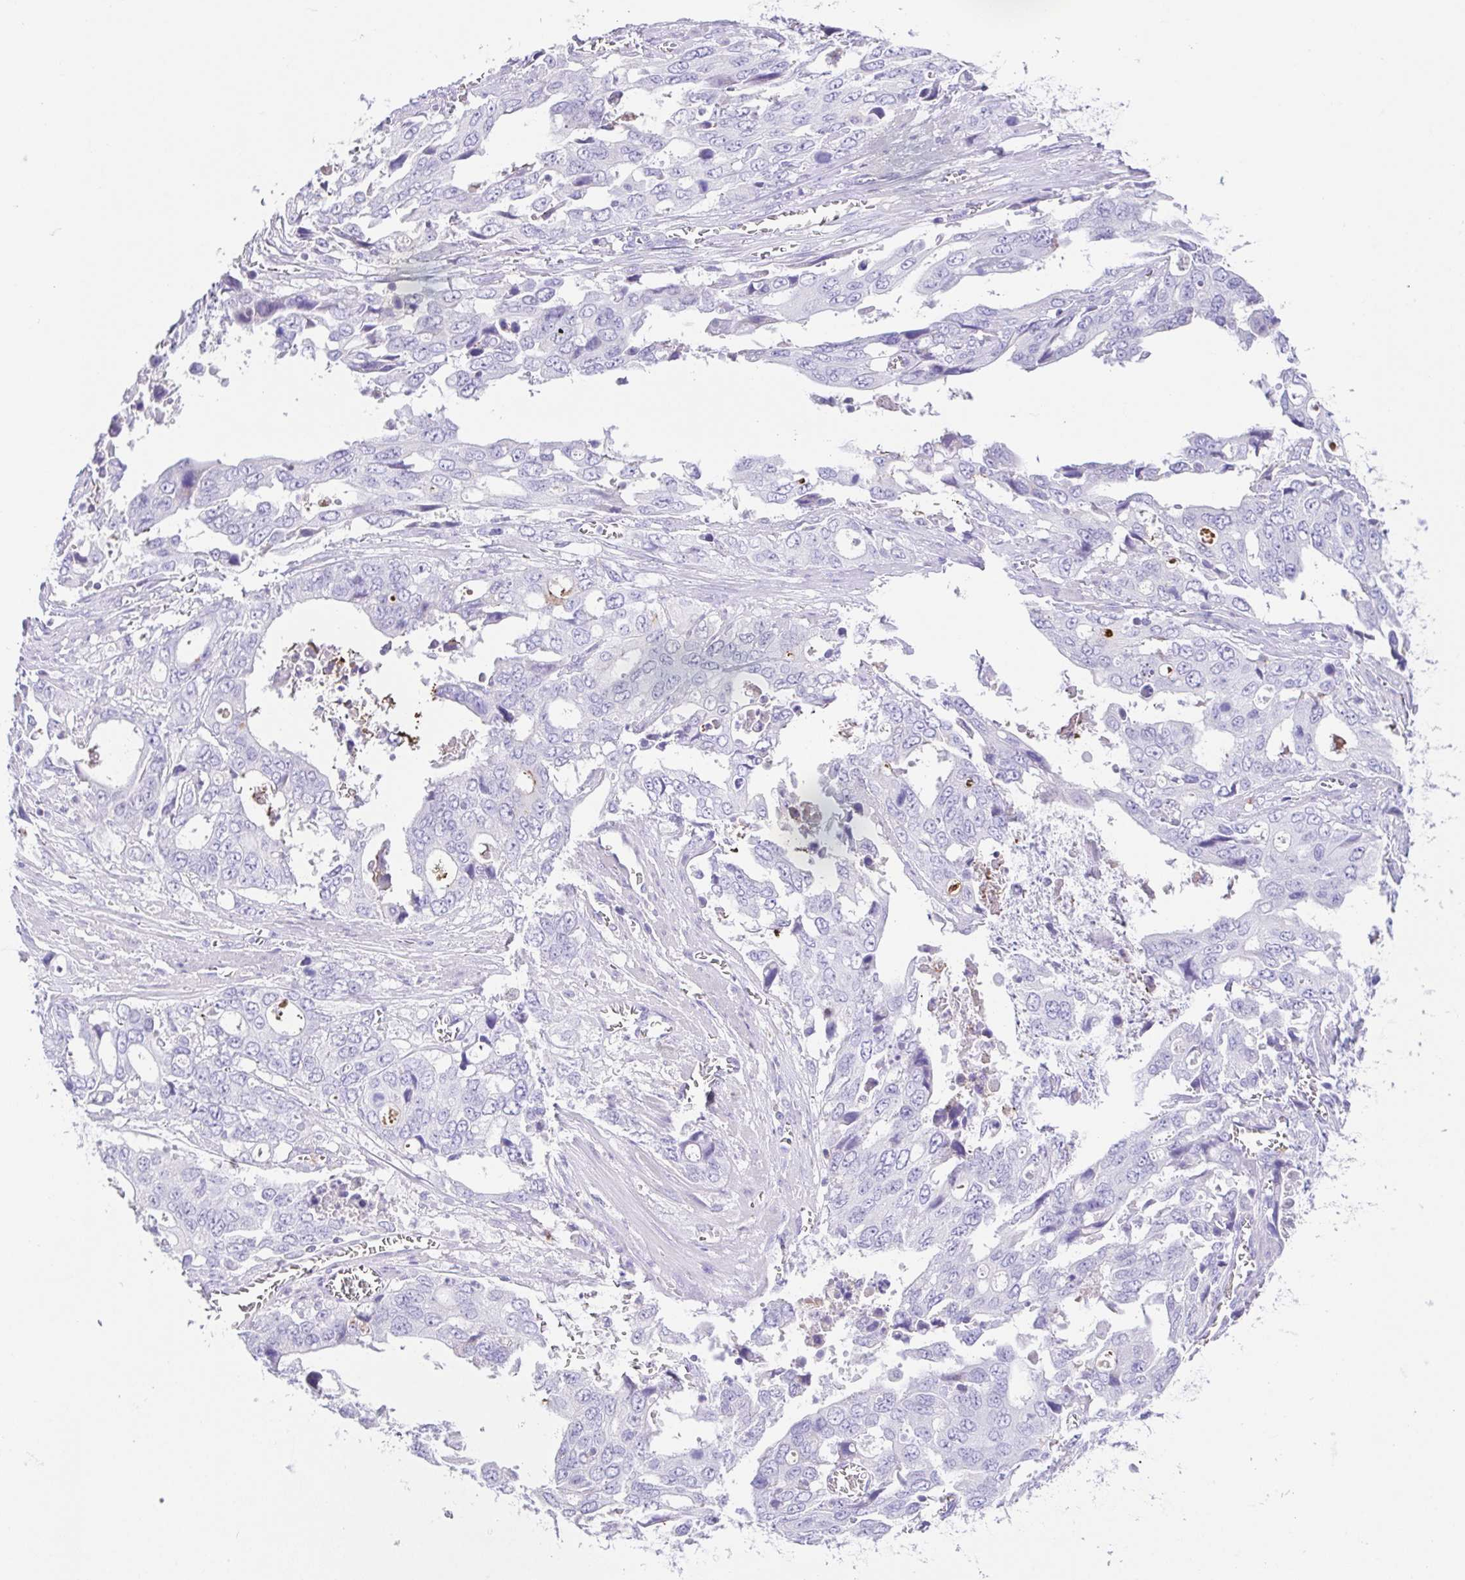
{"staining": {"intensity": "moderate", "quantity": "<25%", "location": "cytoplasmic/membranous"}, "tissue": "stomach cancer", "cell_type": "Tumor cells", "image_type": "cancer", "snomed": [{"axis": "morphology", "description": "Adenocarcinoma, NOS"}, {"axis": "topography", "description": "Stomach, upper"}], "caption": "Immunohistochemistry of human stomach adenocarcinoma demonstrates low levels of moderate cytoplasmic/membranous positivity in approximately <25% of tumor cells.", "gene": "ARPP21", "patient": {"sex": "male", "age": 74}}